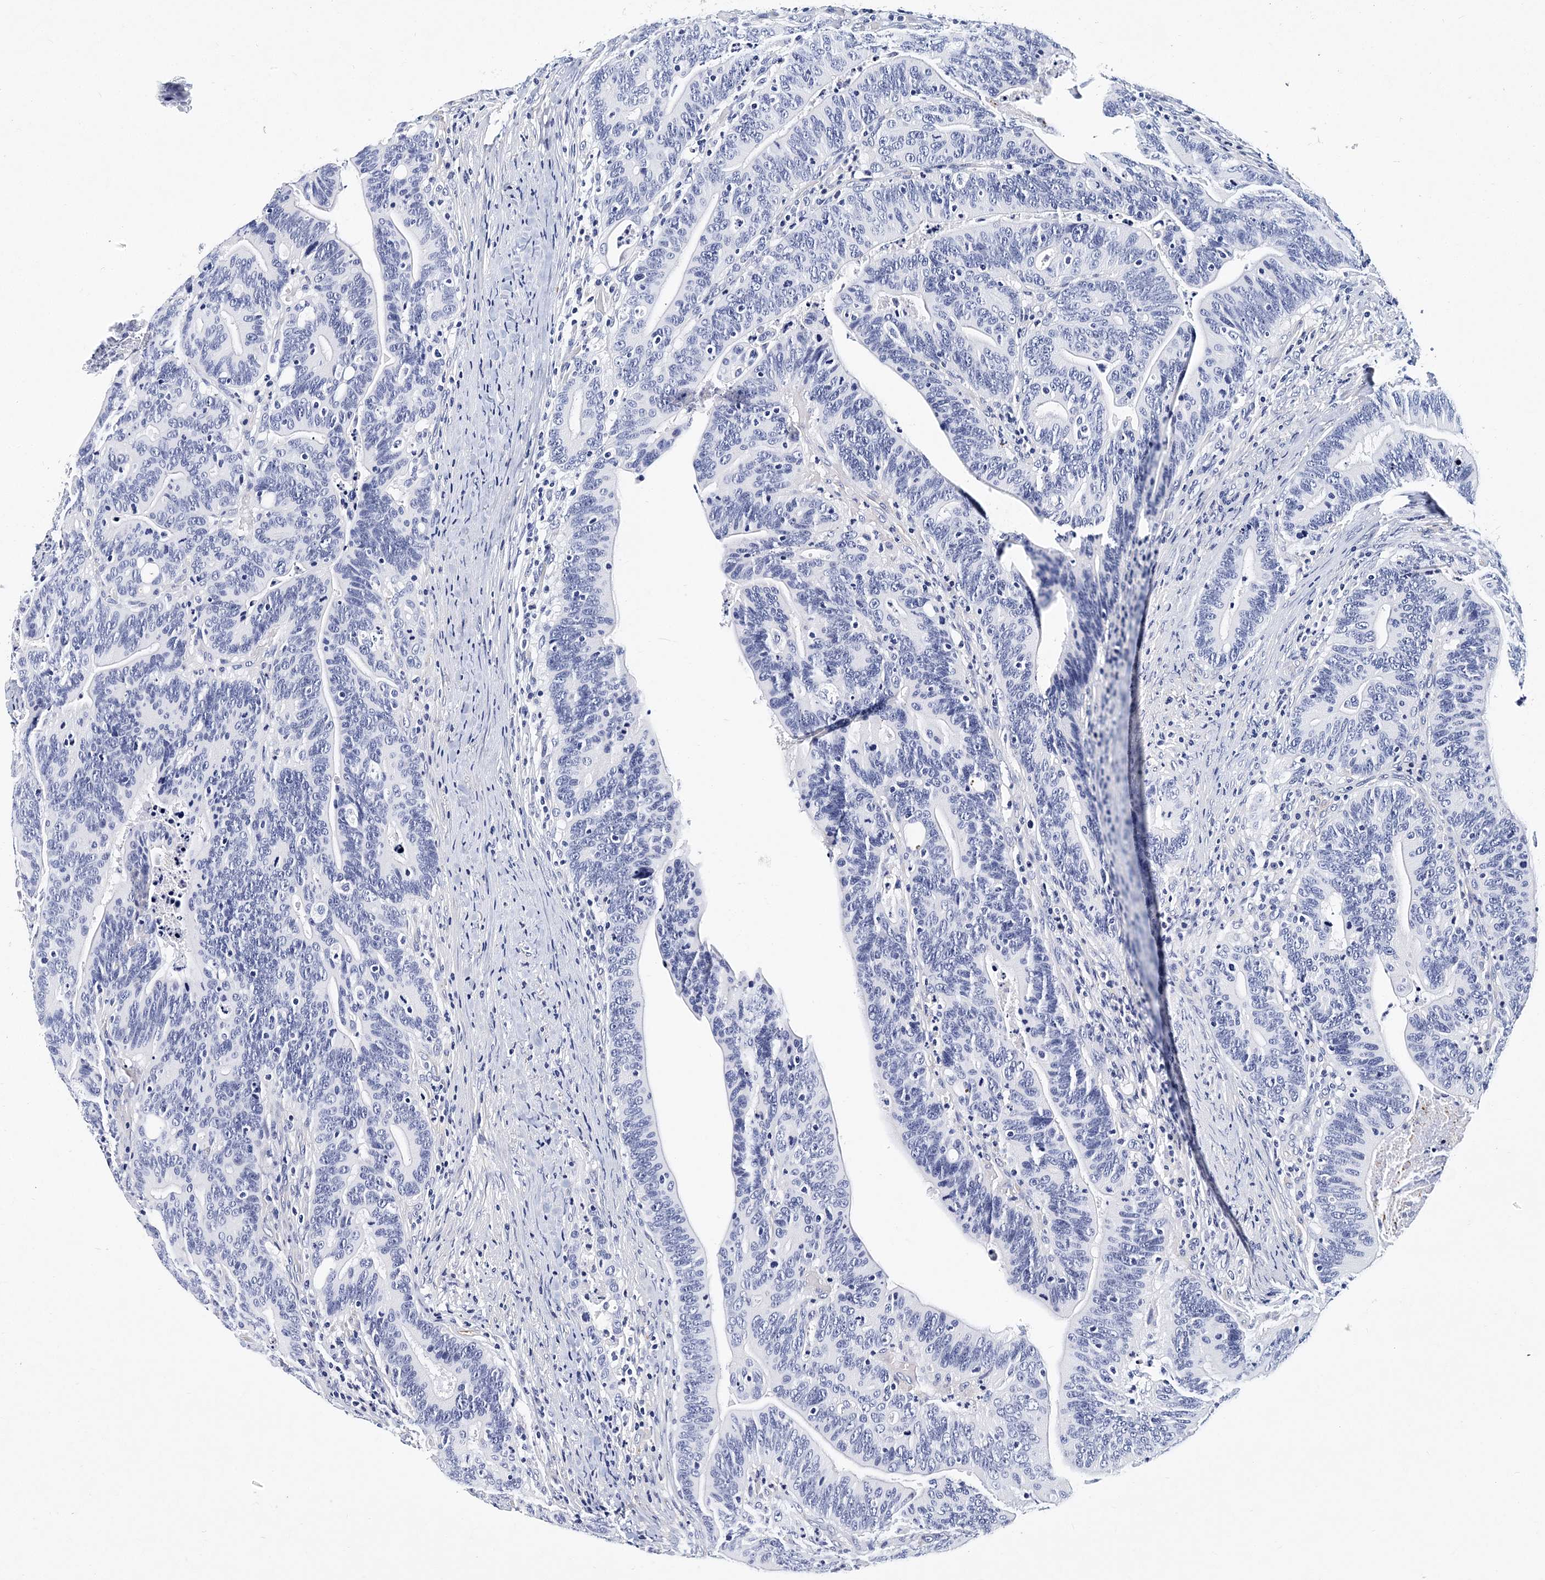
{"staining": {"intensity": "negative", "quantity": "none", "location": "none"}, "tissue": "colorectal cancer", "cell_type": "Tumor cells", "image_type": "cancer", "snomed": [{"axis": "morphology", "description": "Adenocarcinoma, NOS"}, {"axis": "topography", "description": "Colon"}], "caption": "Immunohistochemistry histopathology image of human colorectal cancer stained for a protein (brown), which demonstrates no expression in tumor cells.", "gene": "ITGA2B", "patient": {"sex": "female", "age": 66}}